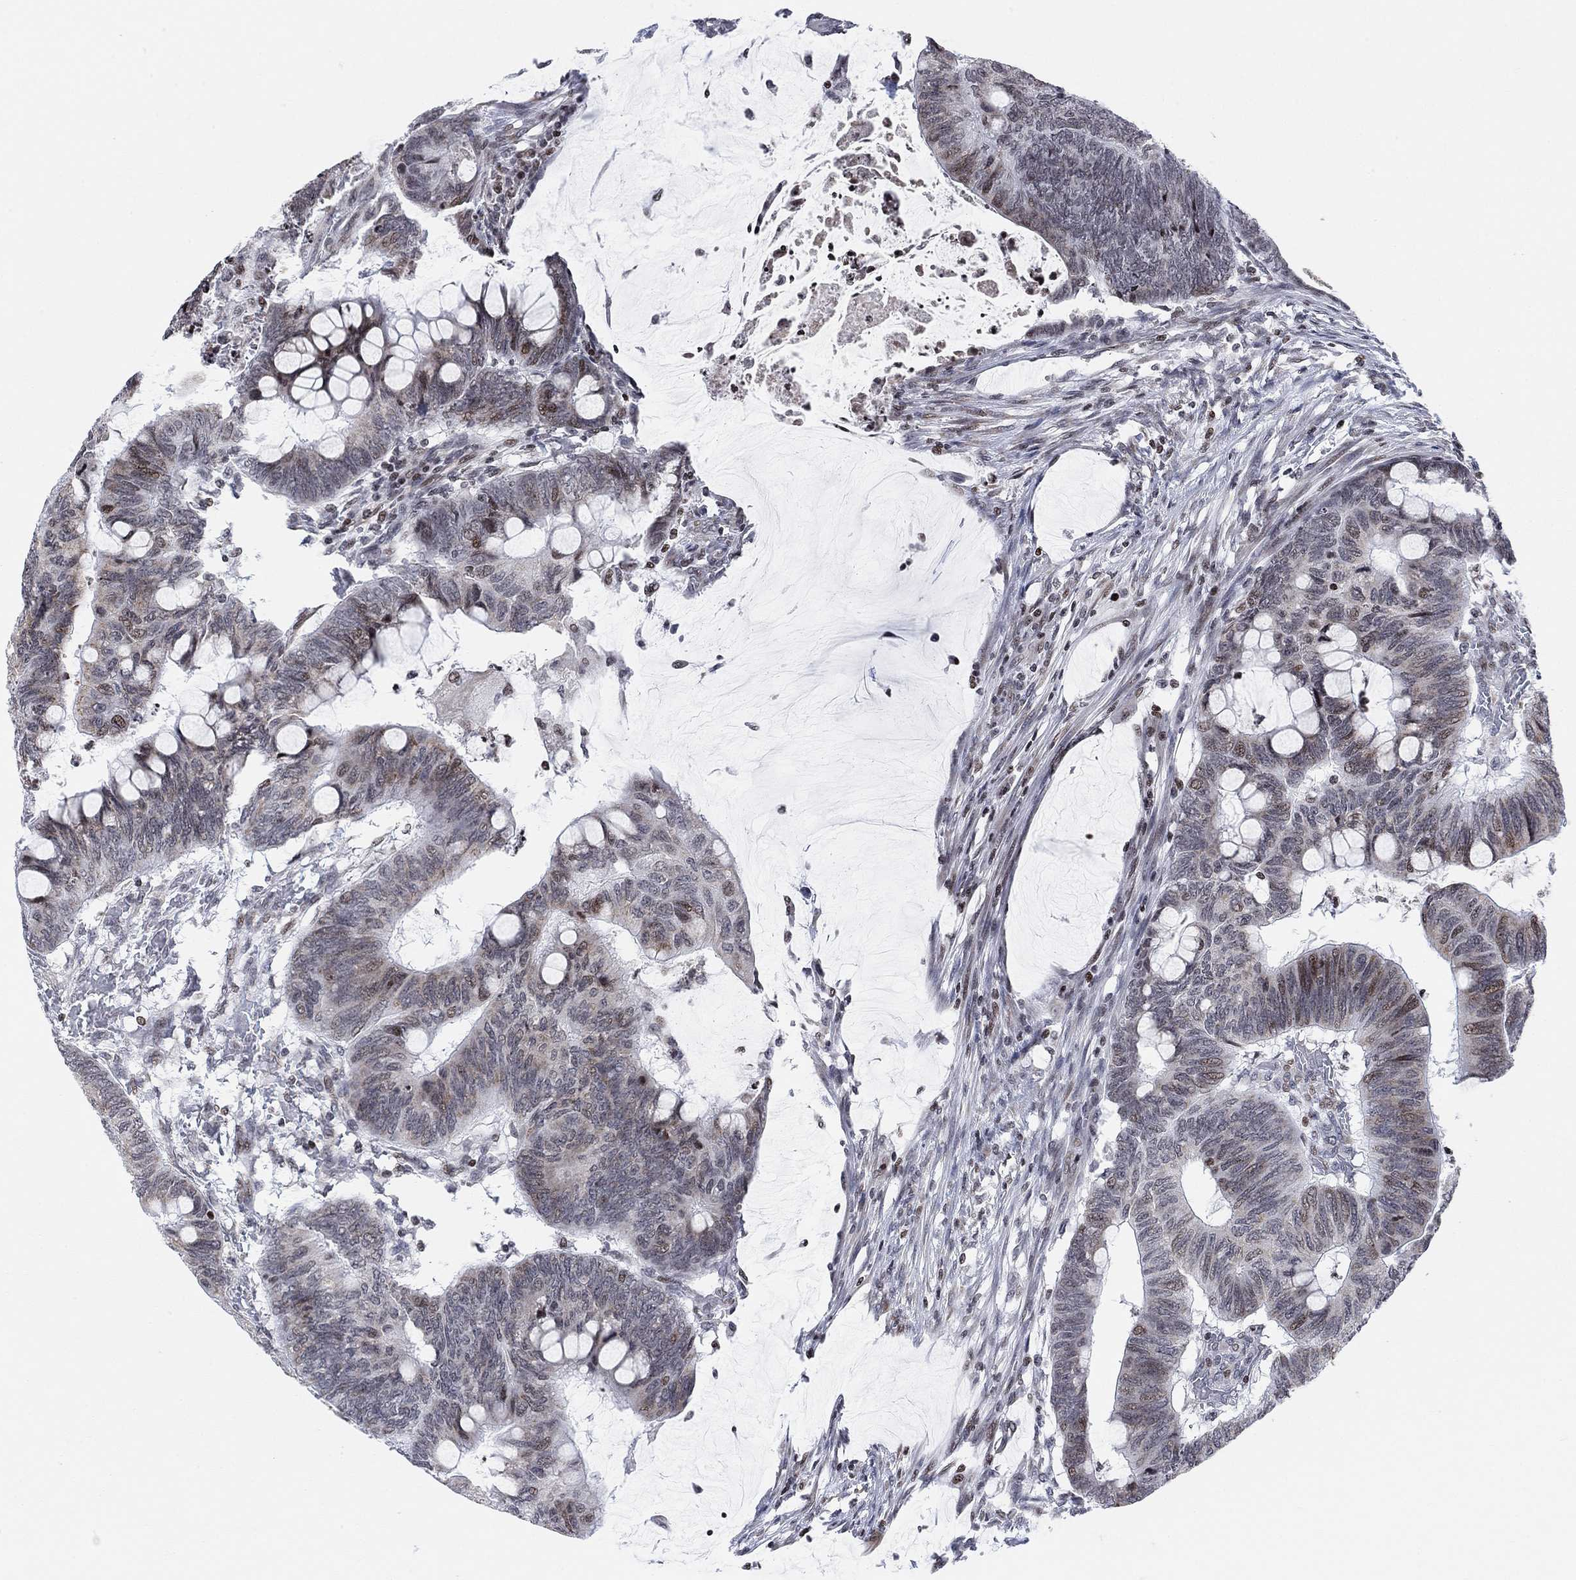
{"staining": {"intensity": "moderate", "quantity": "25%-75%", "location": "cytoplasmic/membranous,nuclear"}, "tissue": "colorectal cancer", "cell_type": "Tumor cells", "image_type": "cancer", "snomed": [{"axis": "morphology", "description": "Normal tissue, NOS"}, {"axis": "morphology", "description": "Adenocarcinoma, NOS"}, {"axis": "topography", "description": "Rectum"}, {"axis": "topography", "description": "Peripheral nerve tissue"}], "caption": "This is a micrograph of immunohistochemistry staining of adenocarcinoma (colorectal), which shows moderate positivity in the cytoplasmic/membranous and nuclear of tumor cells.", "gene": "ABHD14A", "patient": {"sex": "male", "age": 92}}